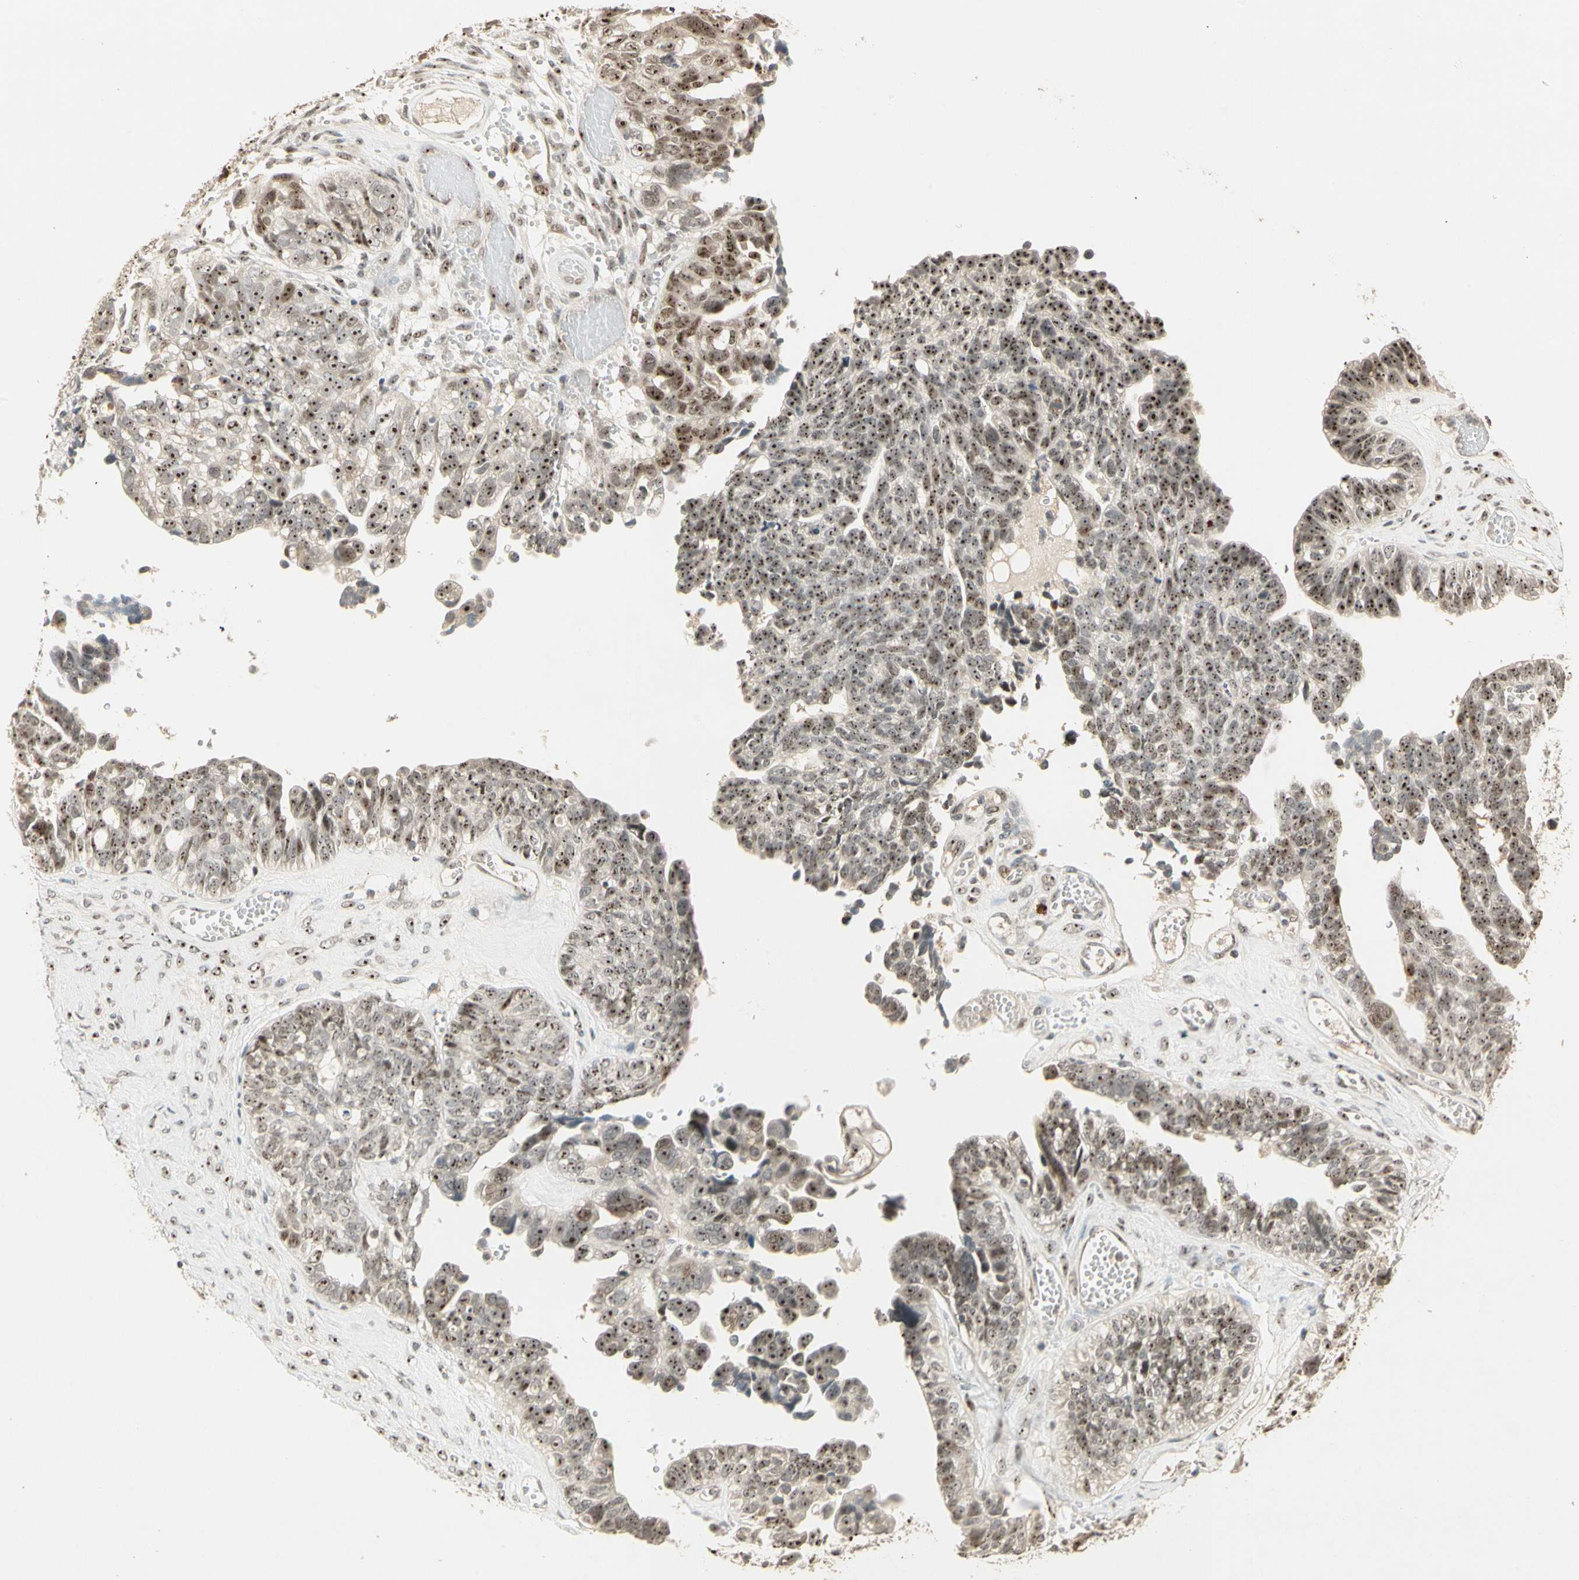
{"staining": {"intensity": "moderate", "quantity": ">75%", "location": "nuclear"}, "tissue": "ovarian cancer", "cell_type": "Tumor cells", "image_type": "cancer", "snomed": [{"axis": "morphology", "description": "Cystadenocarcinoma, serous, NOS"}, {"axis": "topography", "description": "Ovary"}], "caption": "Immunohistochemistry image of neoplastic tissue: serous cystadenocarcinoma (ovarian) stained using immunohistochemistry reveals medium levels of moderate protein expression localized specifically in the nuclear of tumor cells, appearing as a nuclear brown color.", "gene": "ETV4", "patient": {"sex": "female", "age": 79}}